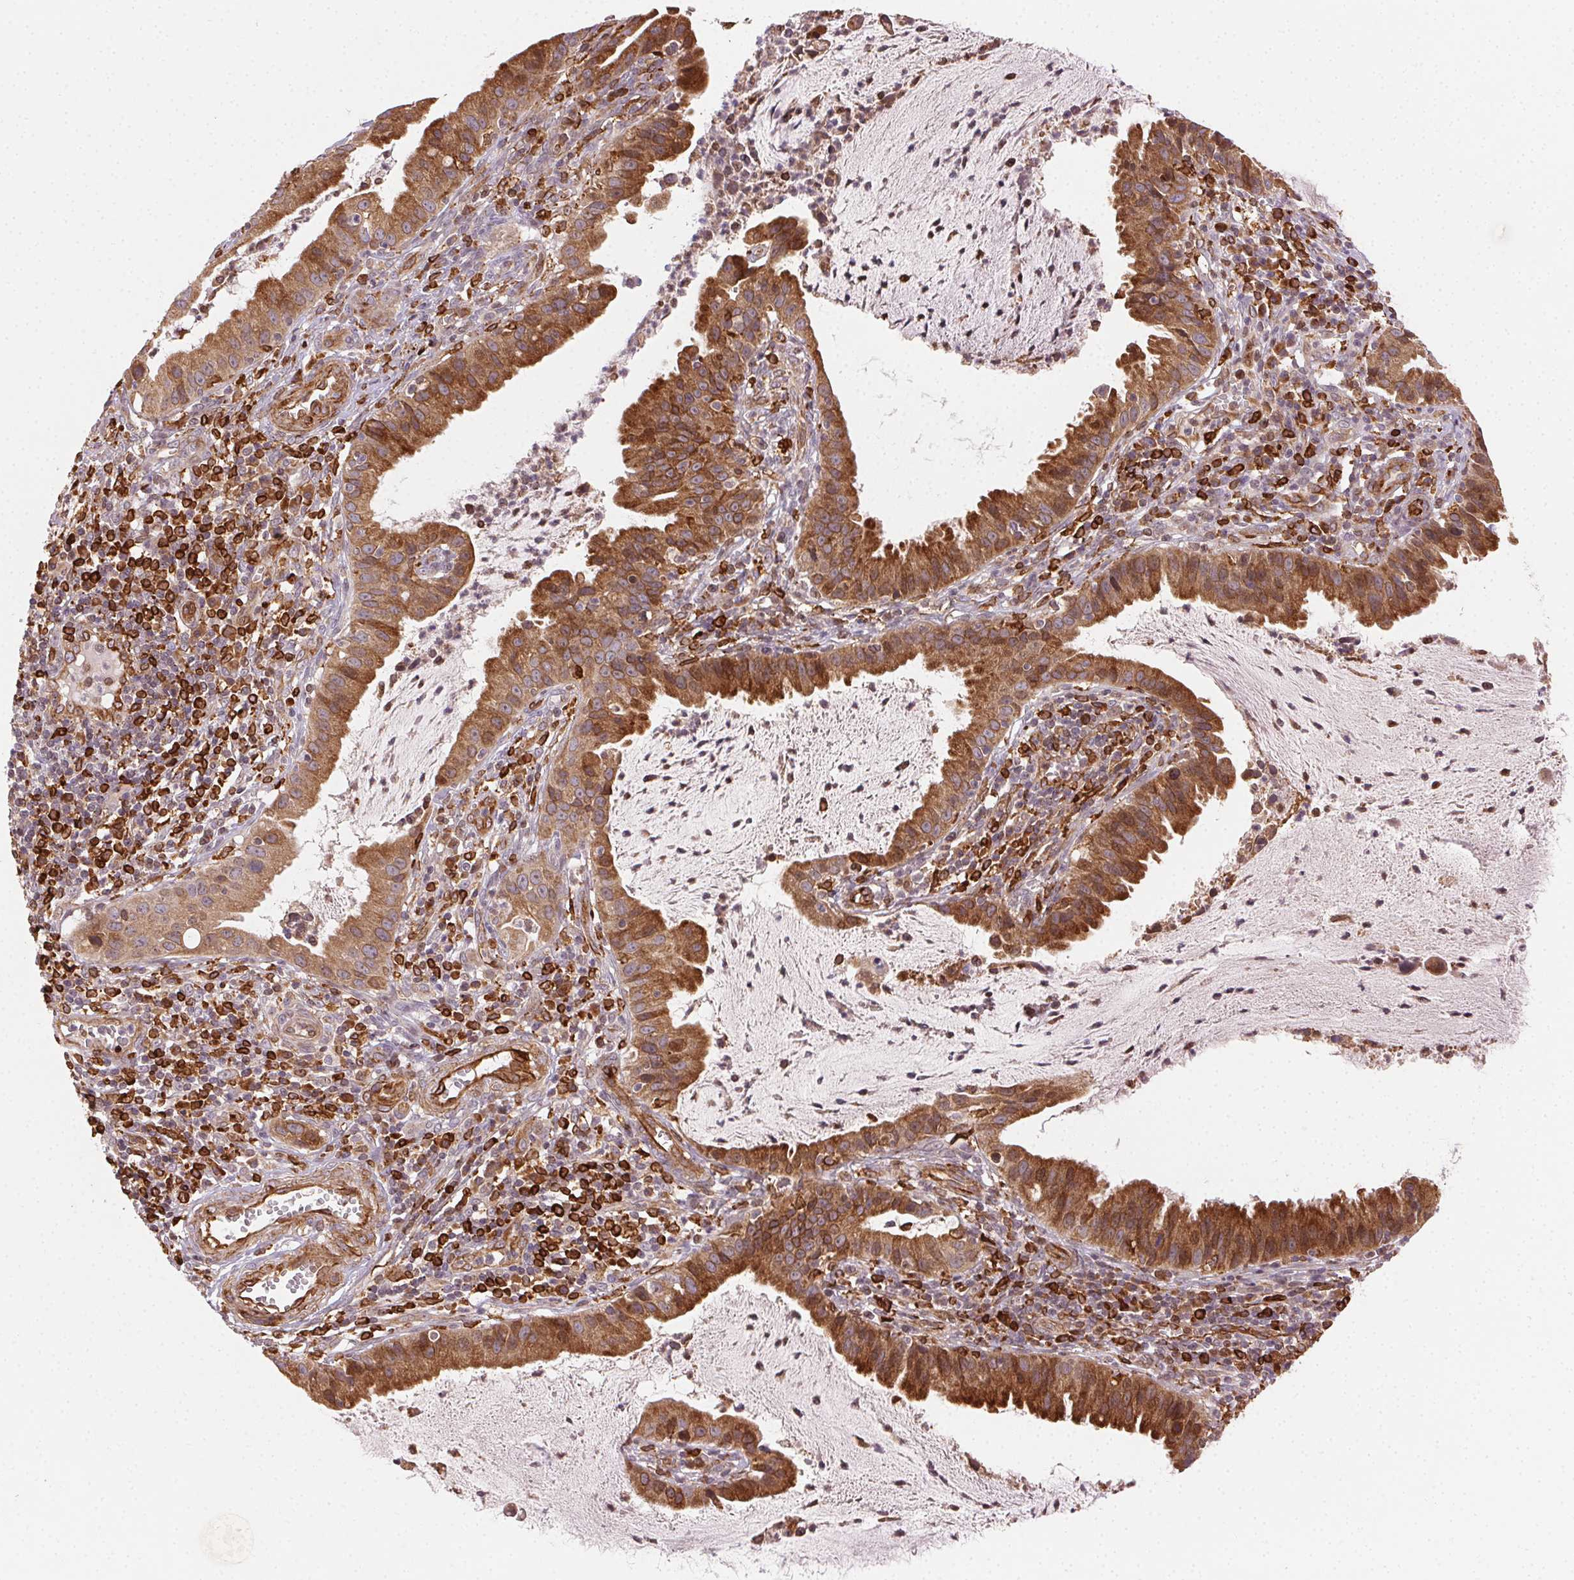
{"staining": {"intensity": "strong", "quantity": ">75%", "location": "cytoplasmic/membranous"}, "tissue": "cervical cancer", "cell_type": "Tumor cells", "image_type": "cancer", "snomed": [{"axis": "morphology", "description": "Adenocarcinoma, NOS"}, {"axis": "topography", "description": "Cervix"}], "caption": "IHC photomicrograph of neoplastic tissue: human cervical cancer stained using immunohistochemistry (IHC) reveals high levels of strong protein expression localized specifically in the cytoplasmic/membranous of tumor cells, appearing as a cytoplasmic/membranous brown color.", "gene": "RNASET2", "patient": {"sex": "female", "age": 34}}